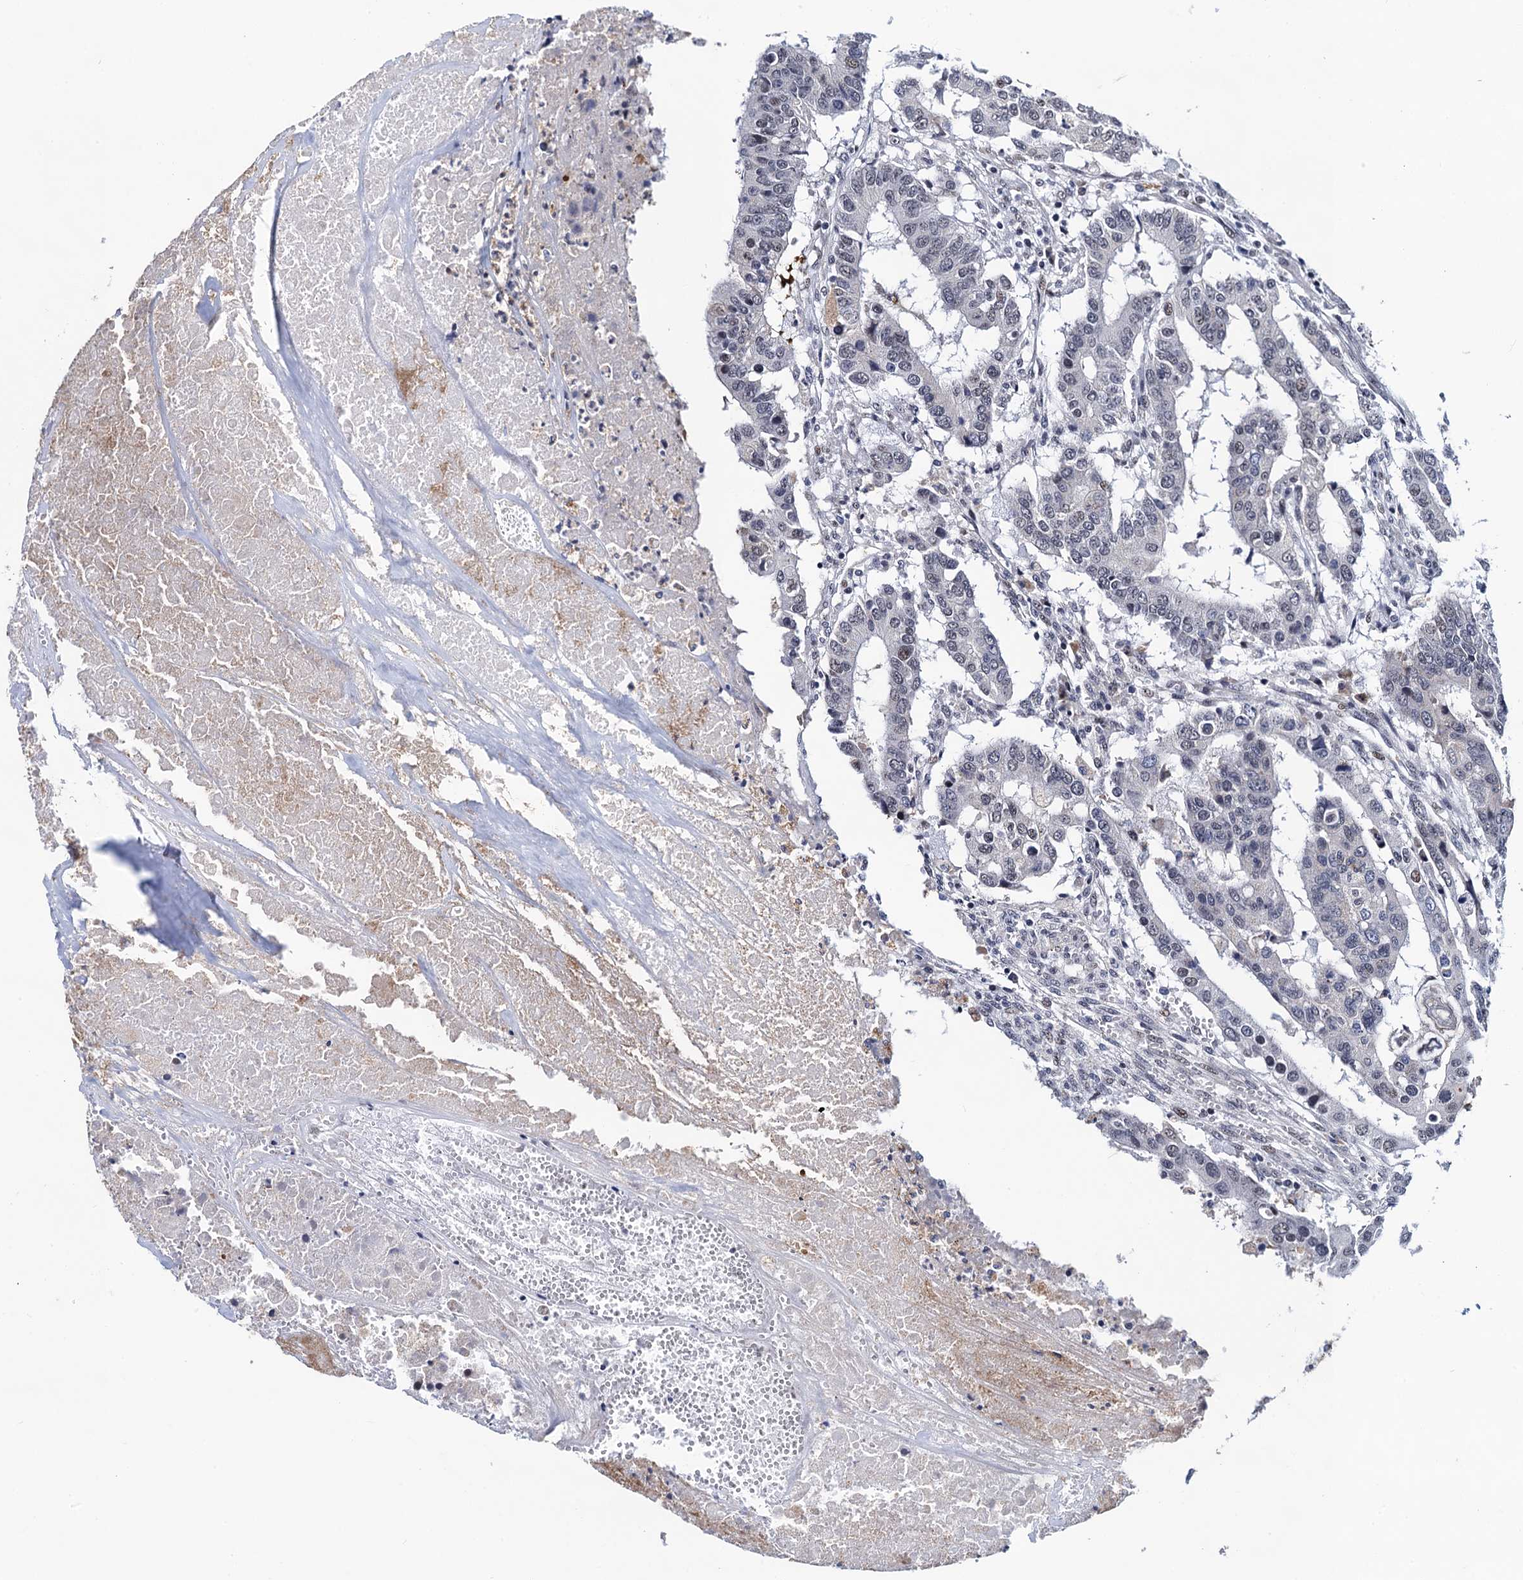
{"staining": {"intensity": "weak", "quantity": "<25%", "location": "nuclear"}, "tissue": "colorectal cancer", "cell_type": "Tumor cells", "image_type": "cancer", "snomed": [{"axis": "morphology", "description": "Adenocarcinoma, NOS"}, {"axis": "topography", "description": "Colon"}], "caption": "A high-resolution histopathology image shows immunohistochemistry staining of colorectal adenocarcinoma, which demonstrates no significant expression in tumor cells.", "gene": "FAM222A", "patient": {"sex": "male", "age": 77}}